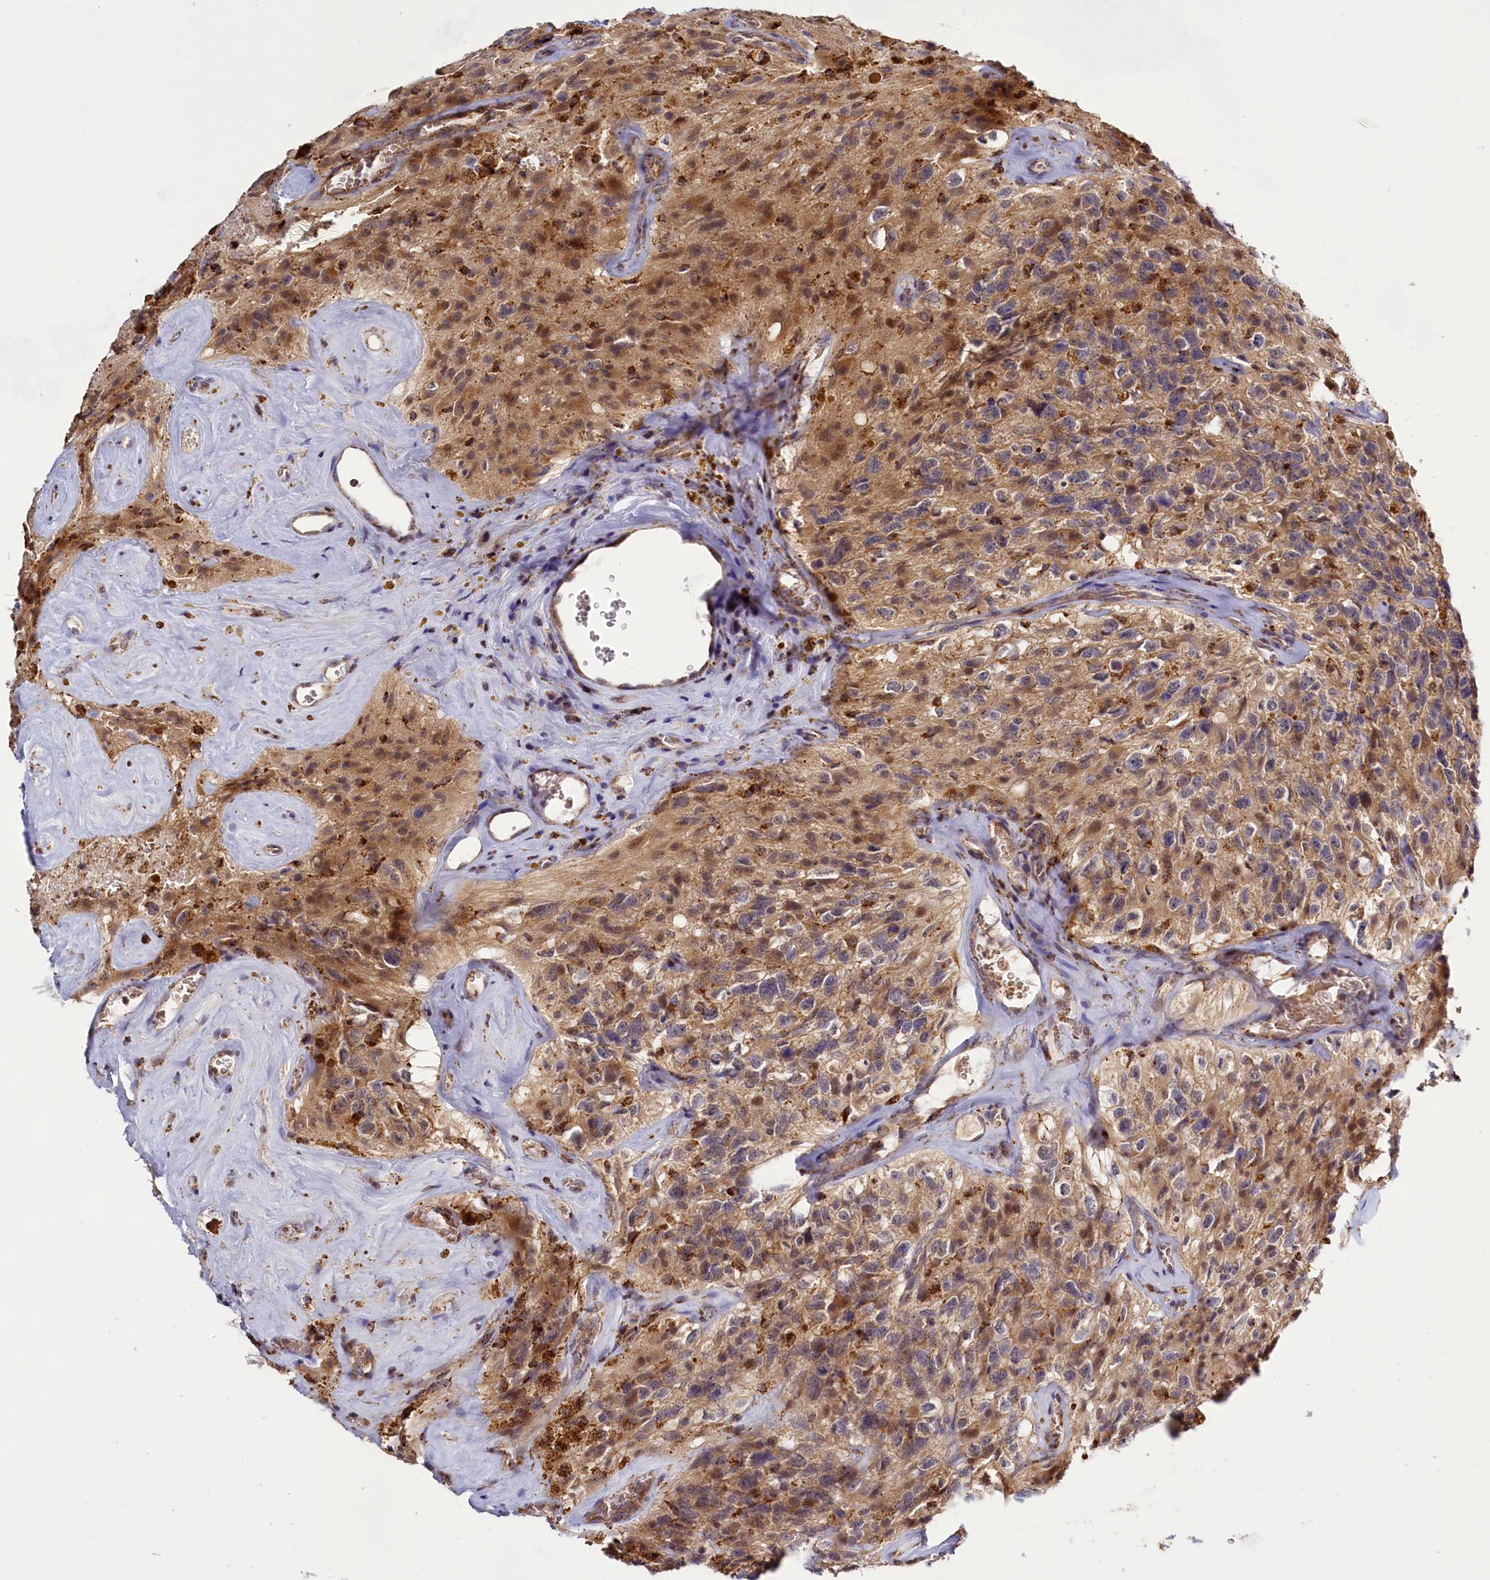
{"staining": {"intensity": "moderate", "quantity": ">75%", "location": "cytoplasmic/membranous"}, "tissue": "glioma", "cell_type": "Tumor cells", "image_type": "cancer", "snomed": [{"axis": "morphology", "description": "Glioma, malignant, High grade"}, {"axis": "topography", "description": "Brain"}], "caption": "Immunohistochemistry of human glioma demonstrates medium levels of moderate cytoplasmic/membranous positivity in approximately >75% of tumor cells. Immunohistochemistry (ihc) stains the protein of interest in brown and the nuclei are stained blue.", "gene": "DYNC2H1", "patient": {"sex": "male", "age": 69}}